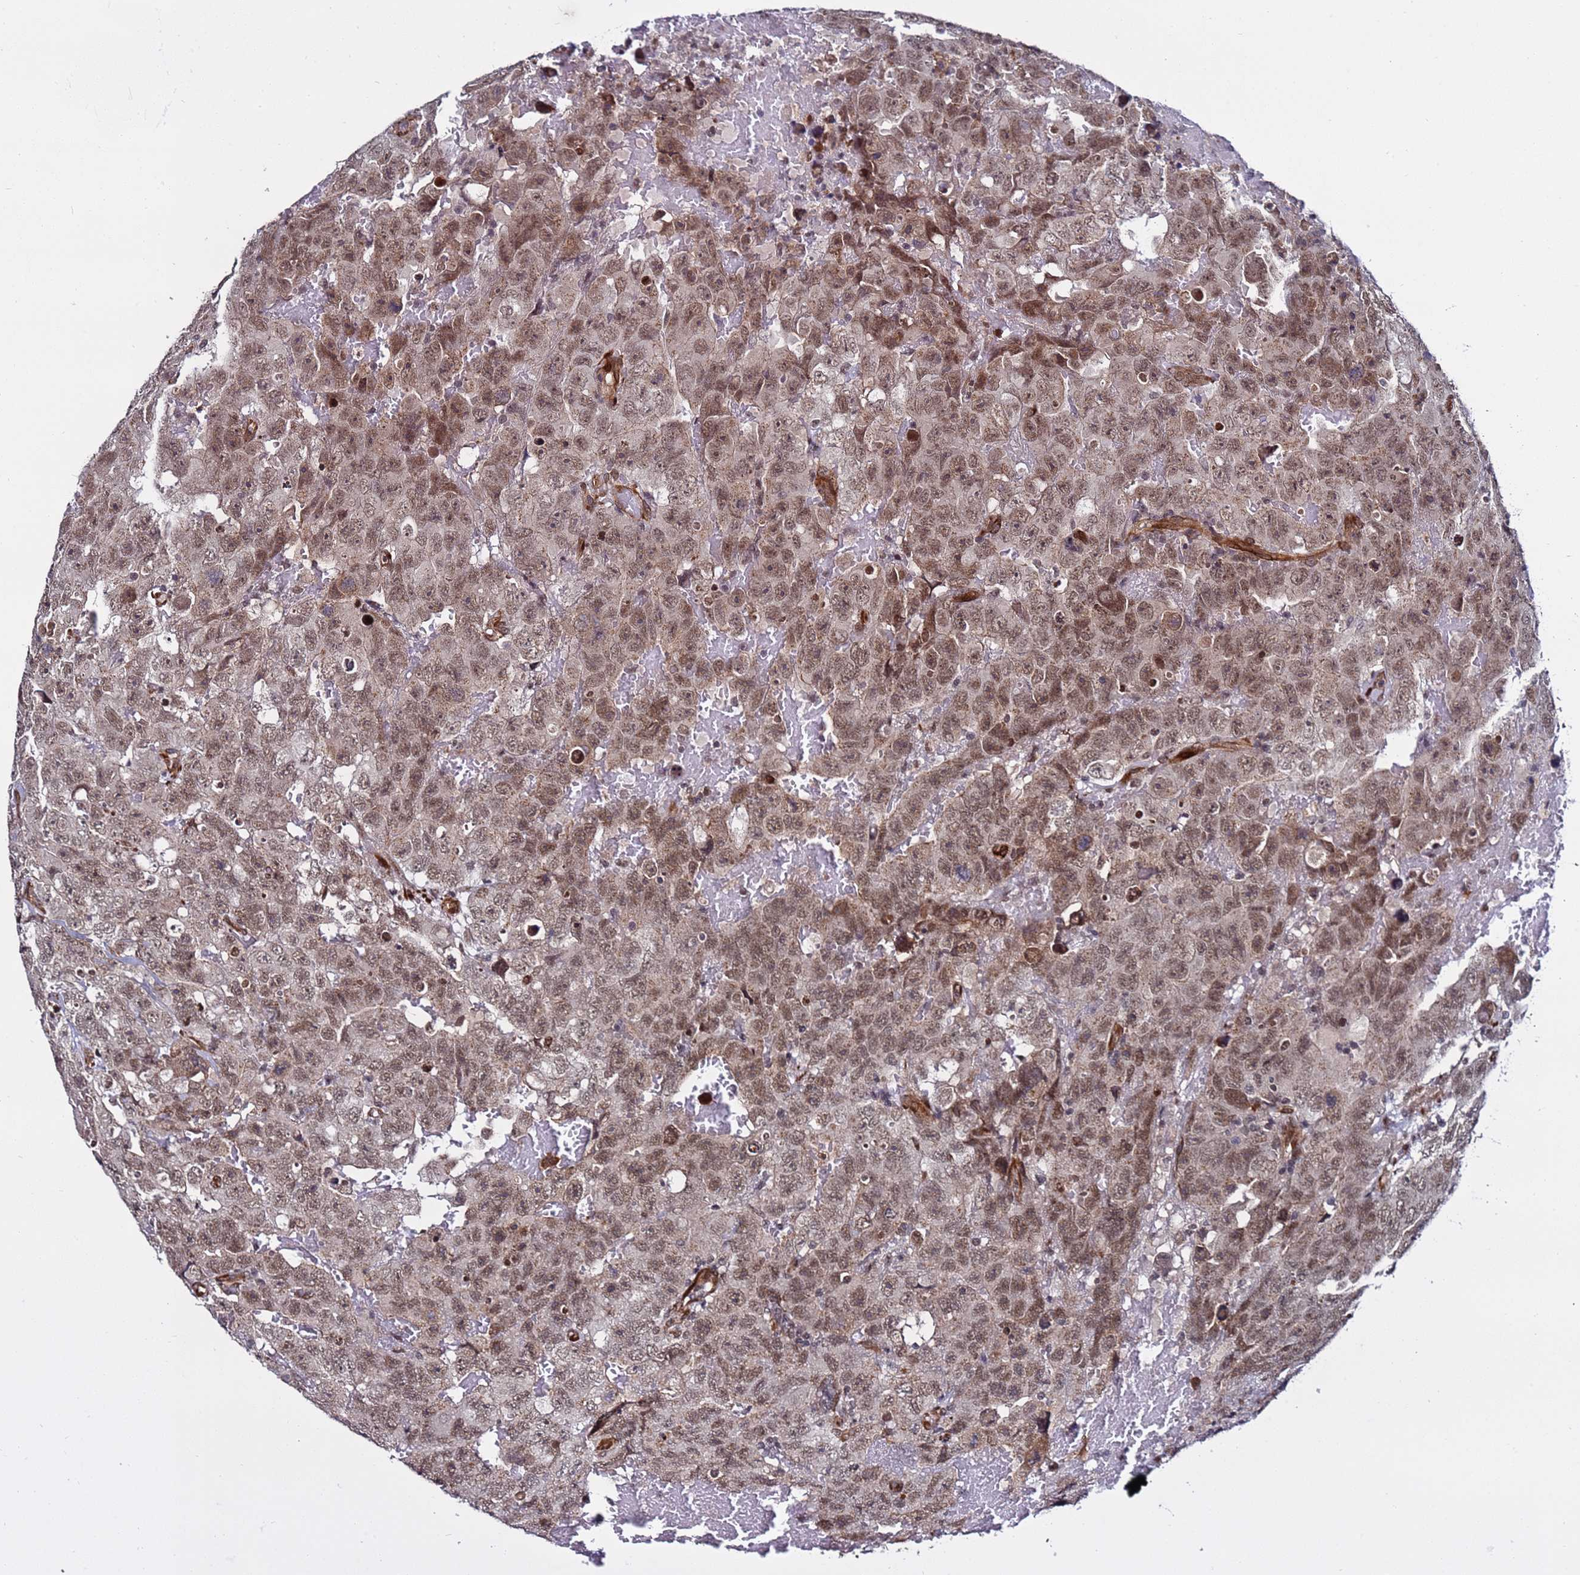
{"staining": {"intensity": "moderate", "quantity": ">75%", "location": "nuclear"}, "tissue": "testis cancer", "cell_type": "Tumor cells", "image_type": "cancer", "snomed": [{"axis": "morphology", "description": "Carcinoma, Embryonal, NOS"}, {"axis": "topography", "description": "Testis"}], "caption": "Brown immunohistochemical staining in testis embryonal carcinoma reveals moderate nuclear expression in about >75% of tumor cells.", "gene": "POLR2D", "patient": {"sex": "male", "age": 45}}